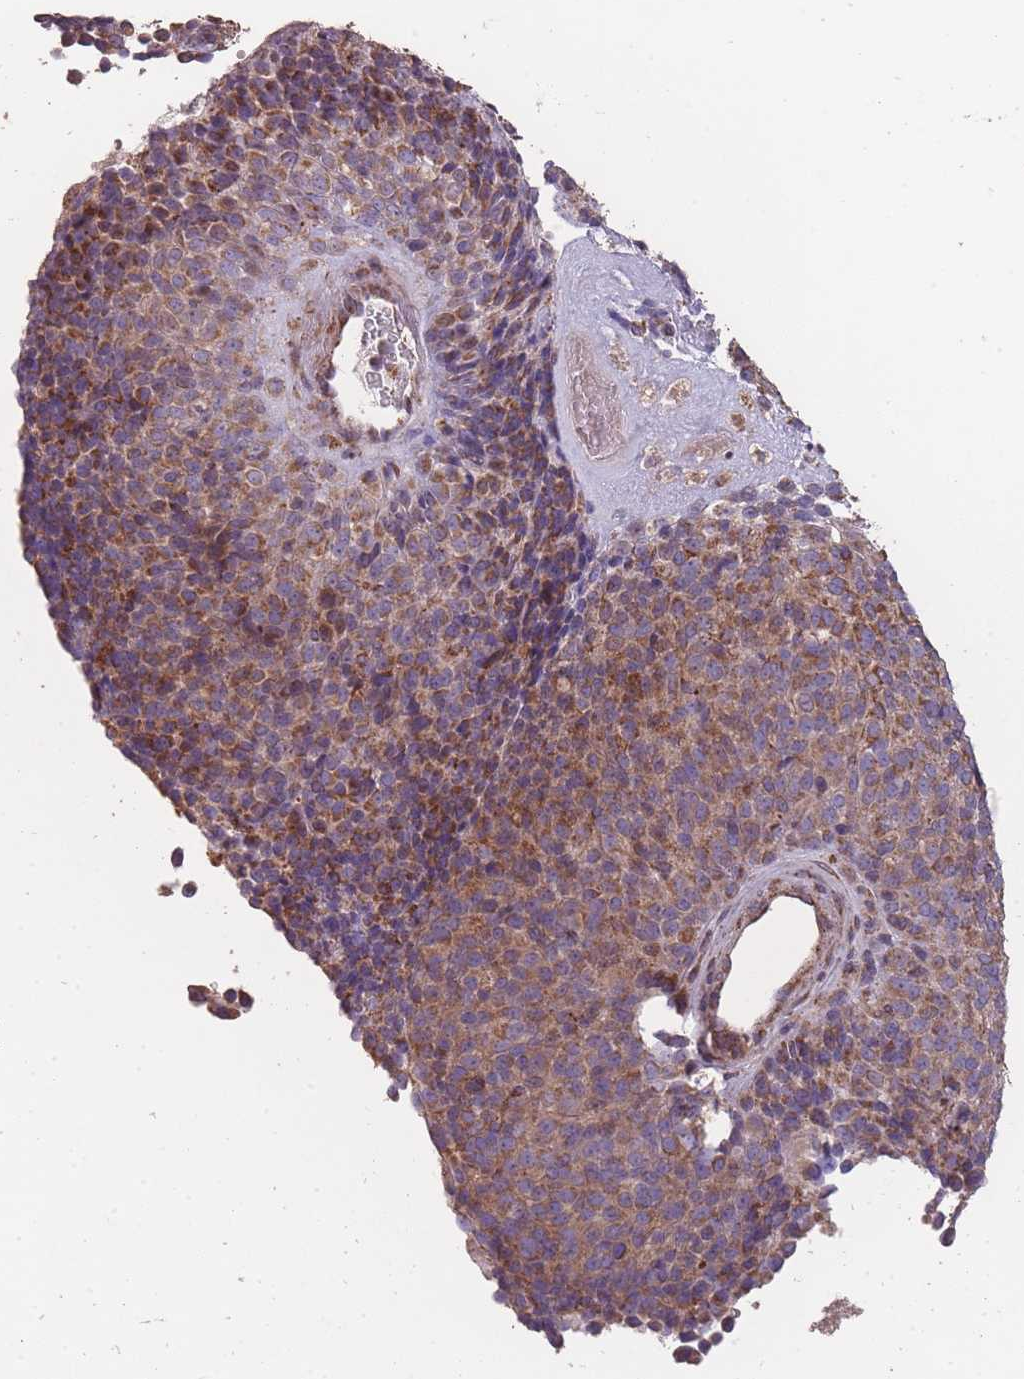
{"staining": {"intensity": "moderate", "quantity": ">75%", "location": "cytoplasmic/membranous"}, "tissue": "melanoma", "cell_type": "Tumor cells", "image_type": "cancer", "snomed": [{"axis": "morphology", "description": "Malignant melanoma, Metastatic site"}, {"axis": "topography", "description": "Brain"}], "caption": "Melanoma tissue demonstrates moderate cytoplasmic/membranous staining in about >75% of tumor cells", "gene": "CNOT8", "patient": {"sex": "female", "age": 56}}